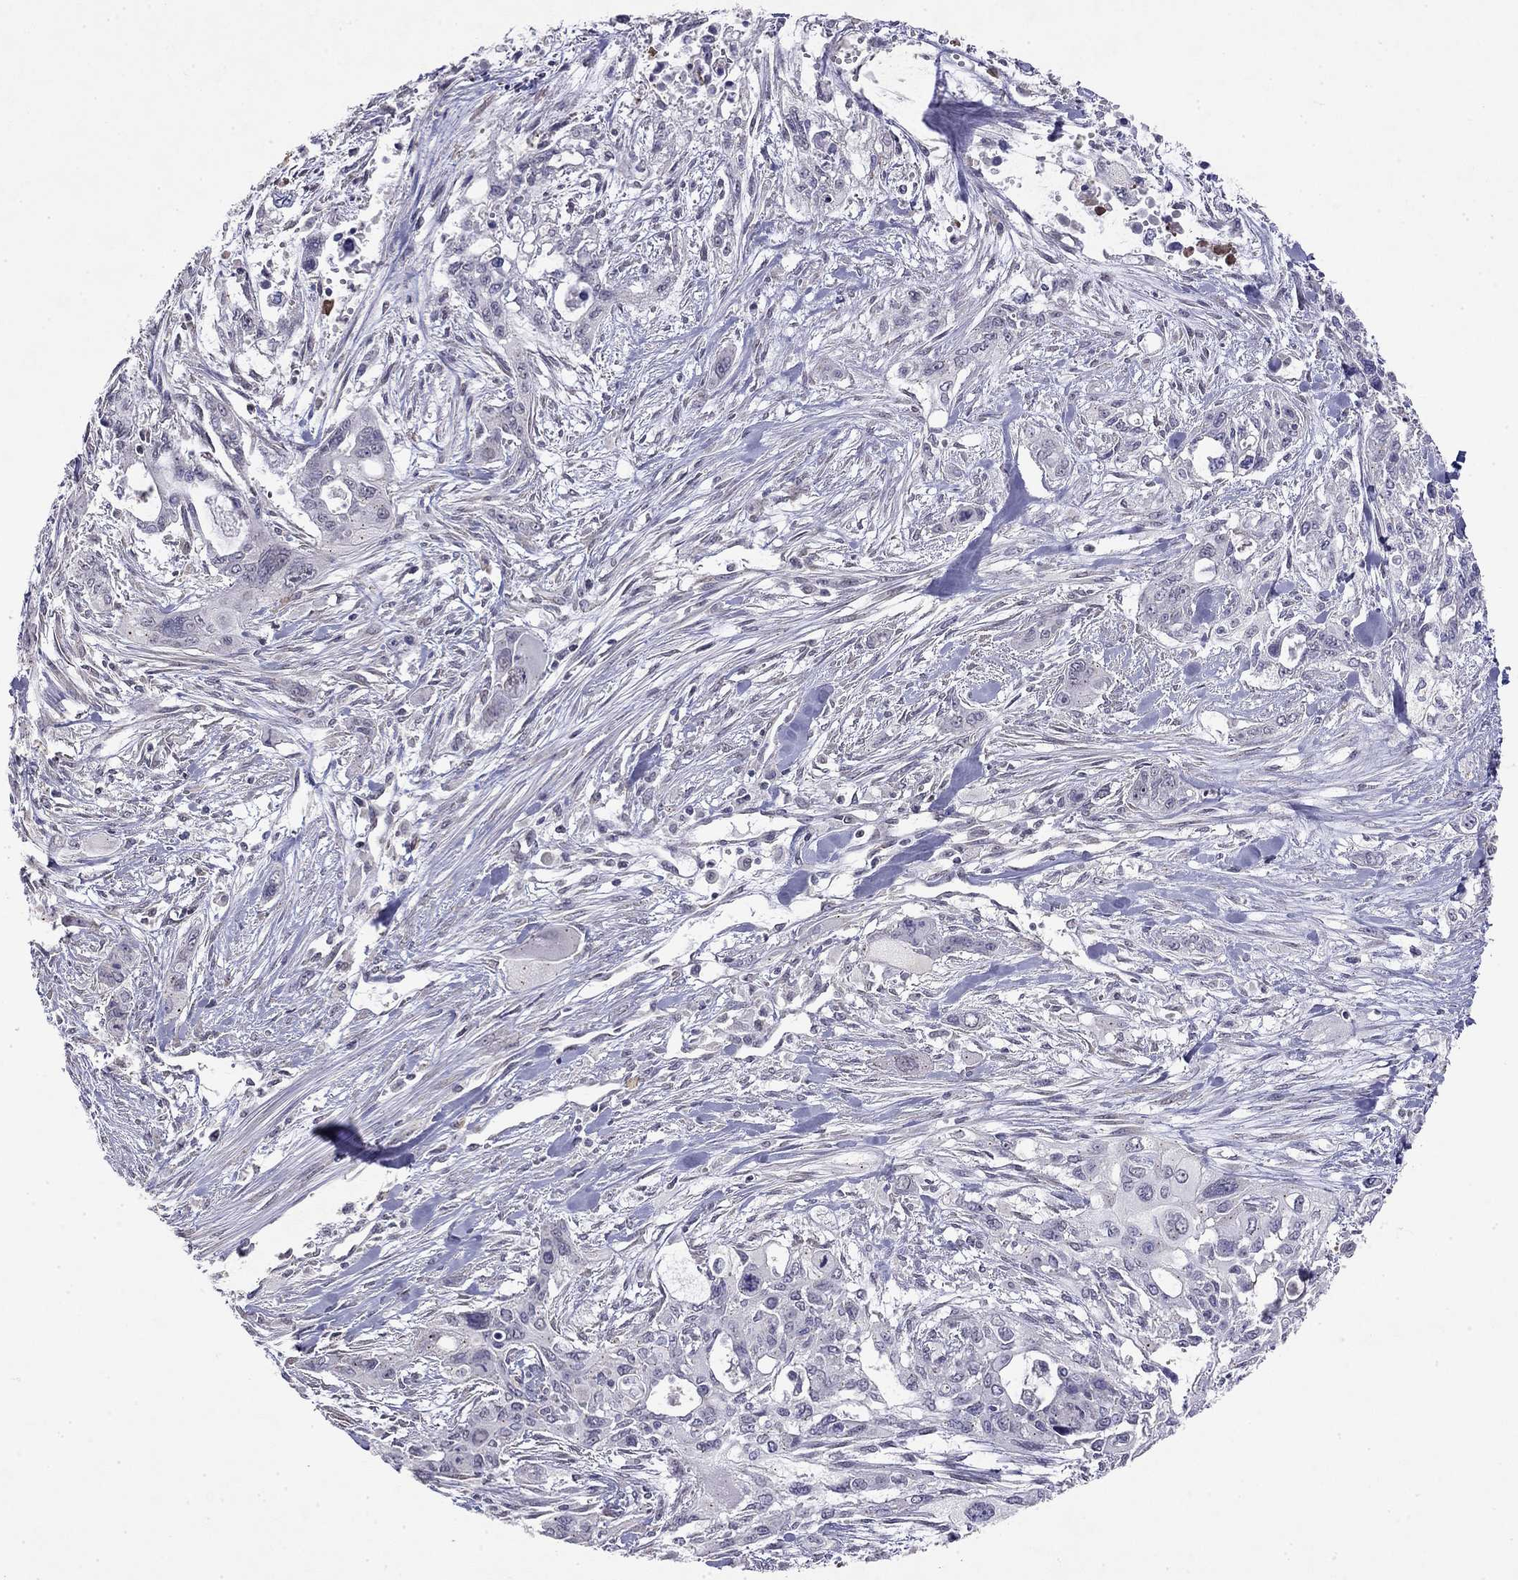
{"staining": {"intensity": "negative", "quantity": "none", "location": "none"}, "tissue": "pancreatic cancer", "cell_type": "Tumor cells", "image_type": "cancer", "snomed": [{"axis": "morphology", "description": "Adenocarcinoma, NOS"}, {"axis": "topography", "description": "Pancreas"}], "caption": "A high-resolution image shows IHC staining of adenocarcinoma (pancreatic), which shows no significant expression in tumor cells. (Brightfield microscopy of DAB (3,3'-diaminobenzidine) immunohistochemistry (IHC) at high magnification).", "gene": "WNK3", "patient": {"sex": "male", "age": 47}}